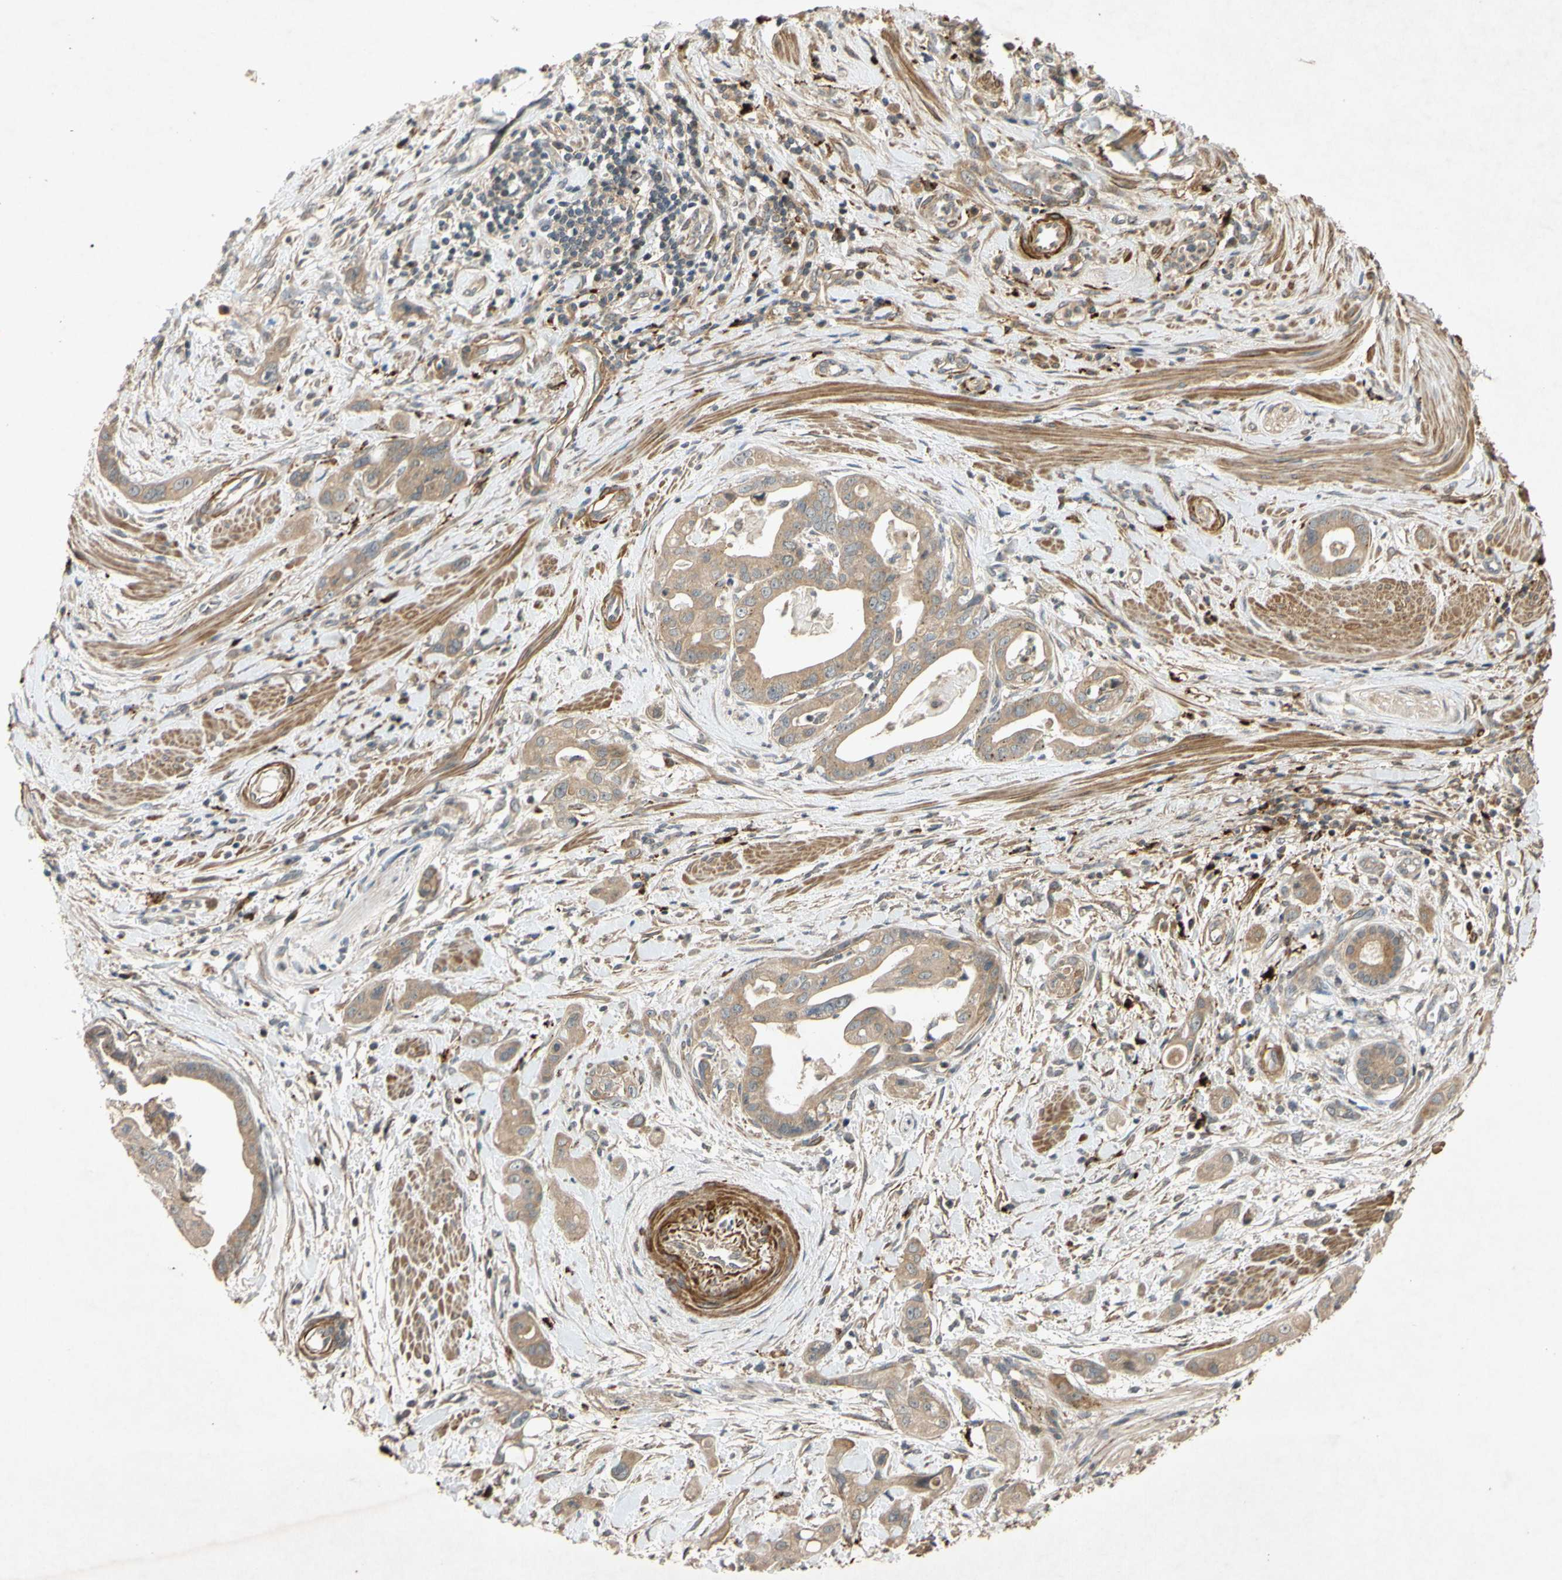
{"staining": {"intensity": "weak", "quantity": ">75%", "location": "cytoplasmic/membranous"}, "tissue": "pancreatic cancer", "cell_type": "Tumor cells", "image_type": "cancer", "snomed": [{"axis": "morphology", "description": "Adenocarcinoma, NOS"}, {"axis": "topography", "description": "Pancreas"}], "caption": "Brown immunohistochemical staining in pancreatic adenocarcinoma shows weak cytoplasmic/membranous expression in about >75% of tumor cells.", "gene": "PARD6A", "patient": {"sex": "female", "age": 75}}